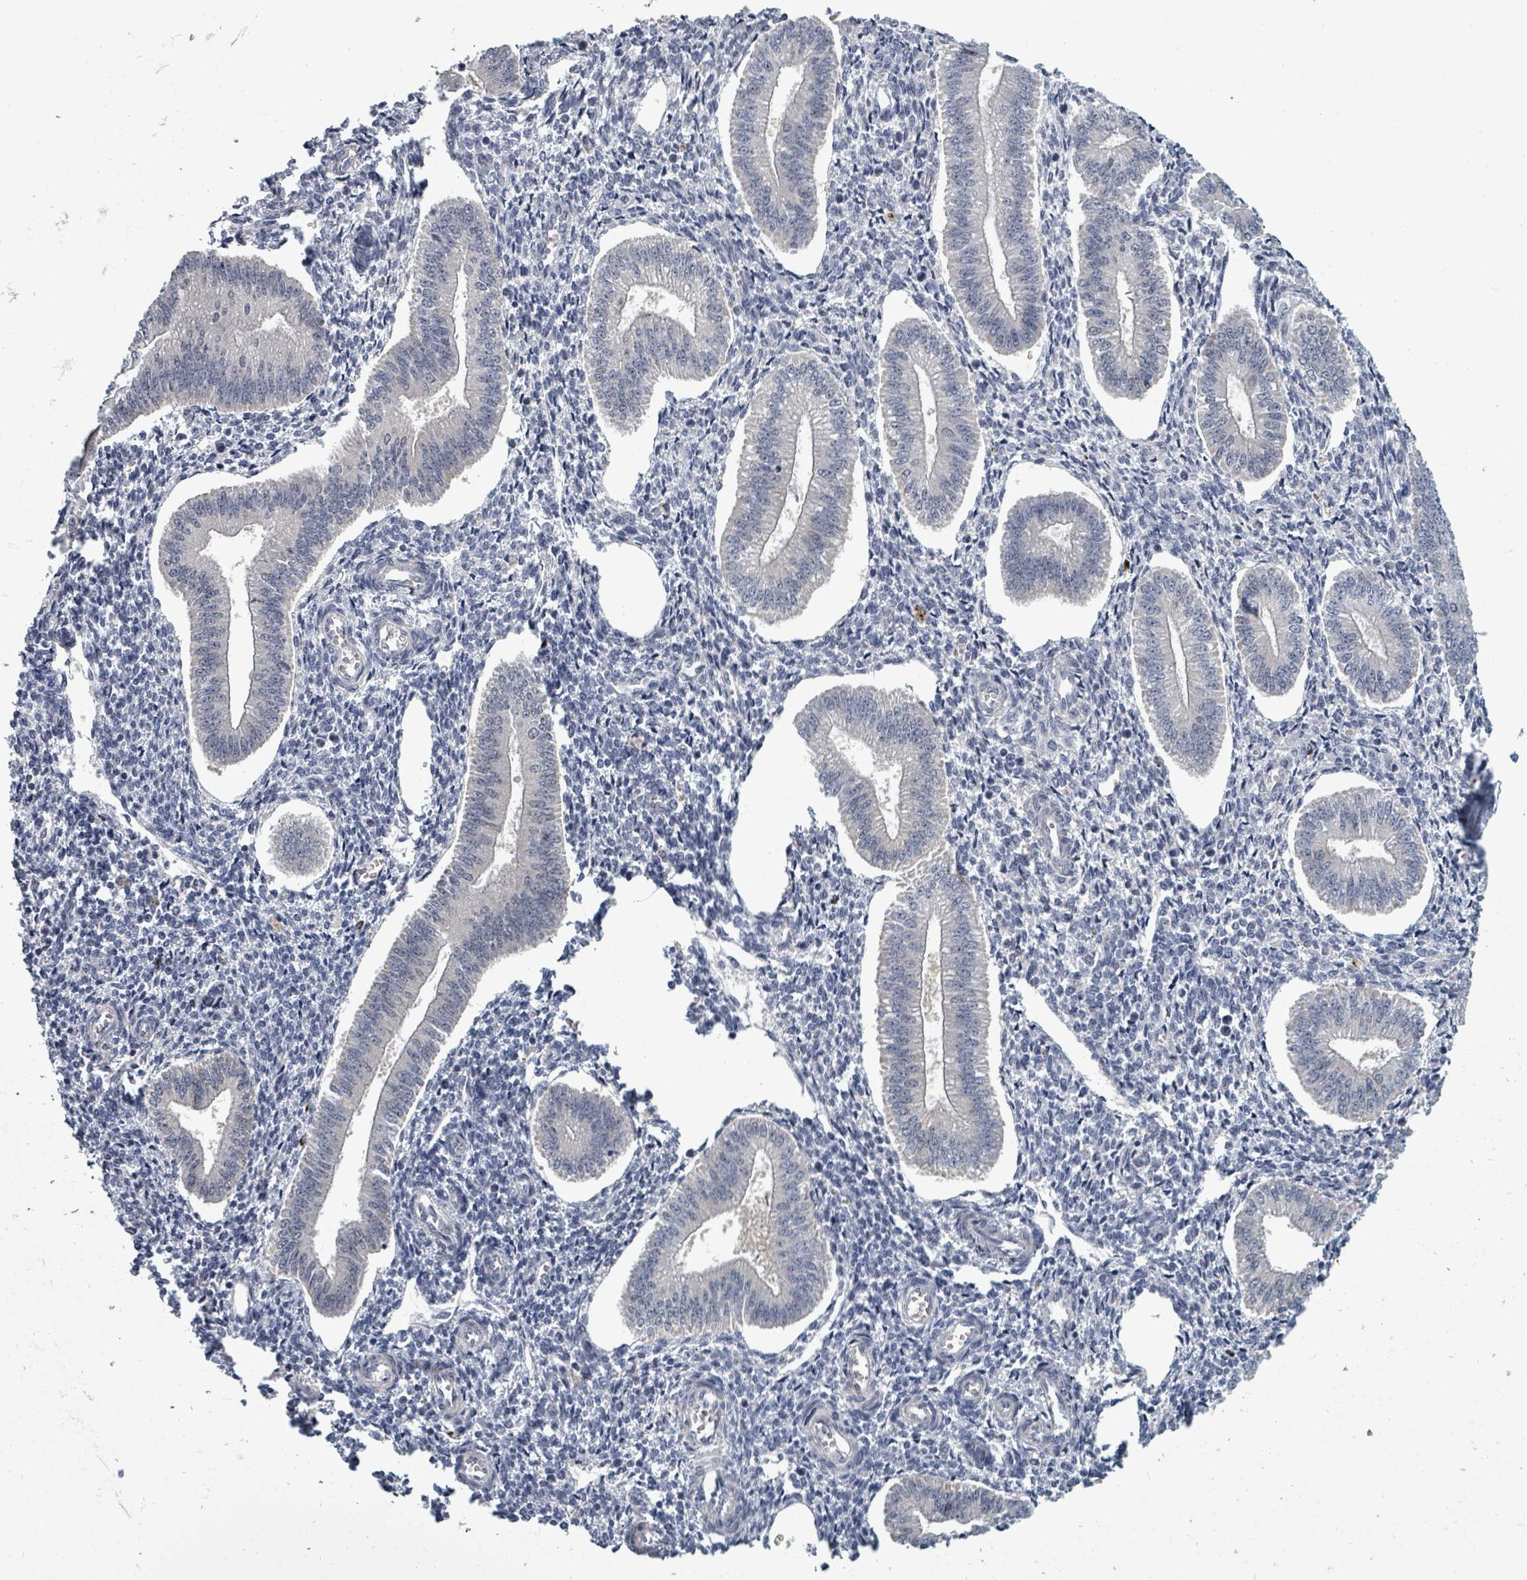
{"staining": {"intensity": "negative", "quantity": "none", "location": "none"}, "tissue": "endometrium", "cell_type": "Cells in endometrial stroma", "image_type": "normal", "snomed": [{"axis": "morphology", "description": "Normal tissue, NOS"}, {"axis": "topography", "description": "Endometrium"}], "caption": "Protein analysis of unremarkable endometrium demonstrates no significant staining in cells in endometrial stroma.", "gene": "ASB12", "patient": {"sex": "female", "age": 34}}